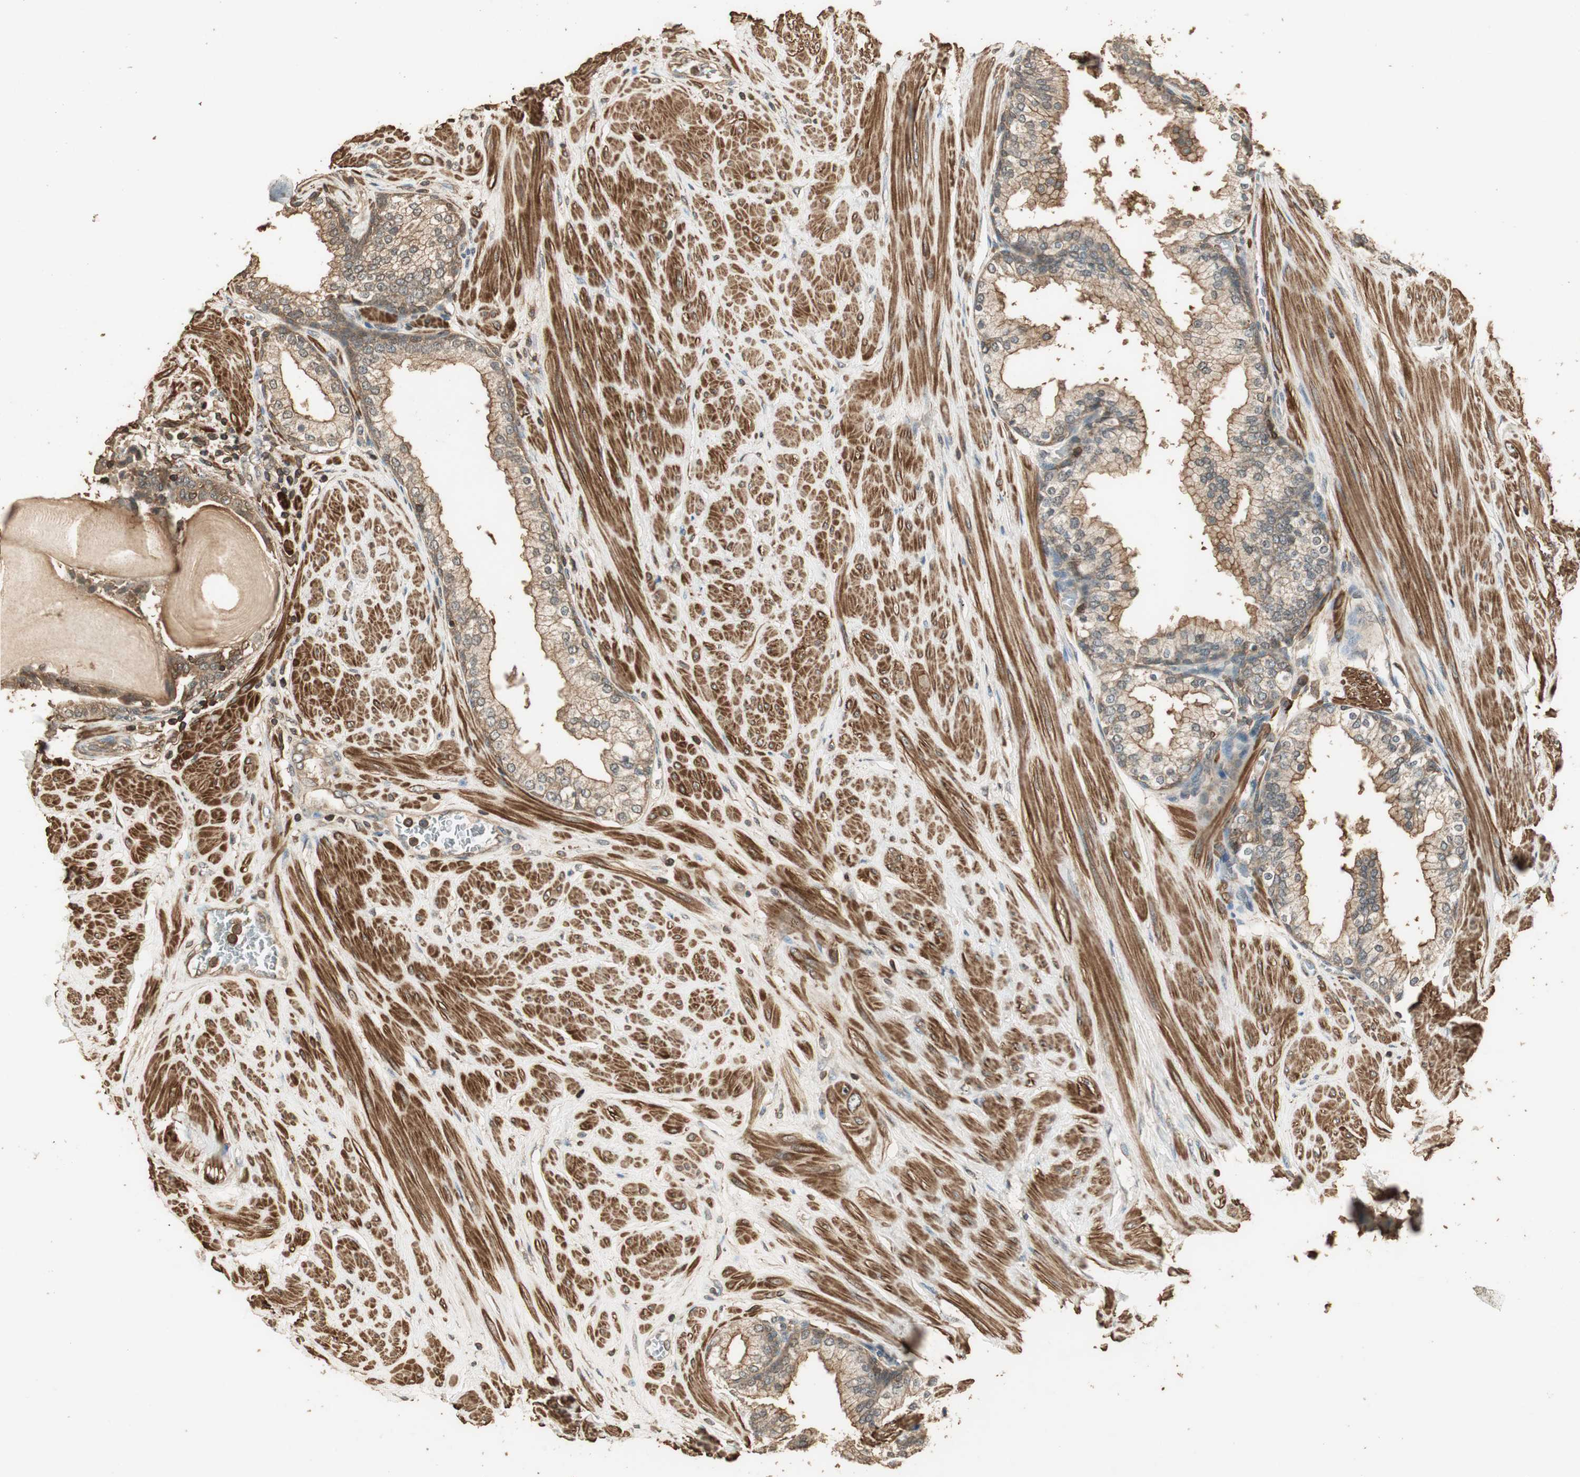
{"staining": {"intensity": "moderate", "quantity": ">75%", "location": "cytoplasmic/membranous"}, "tissue": "prostate", "cell_type": "Glandular cells", "image_type": "normal", "snomed": [{"axis": "morphology", "description": "Normal tissue, NOS"}, {"axis": "topography", "description": "Prostate"}], "caption": "This image displays immunohistochemistry (IHC) staining of unremarkable prostate, with medium moderate cytoplasmic/membranous staining in approximately >75% of glandular cells.", "gene": "USP2", "patient": {"sex": "male", "age": 51}}